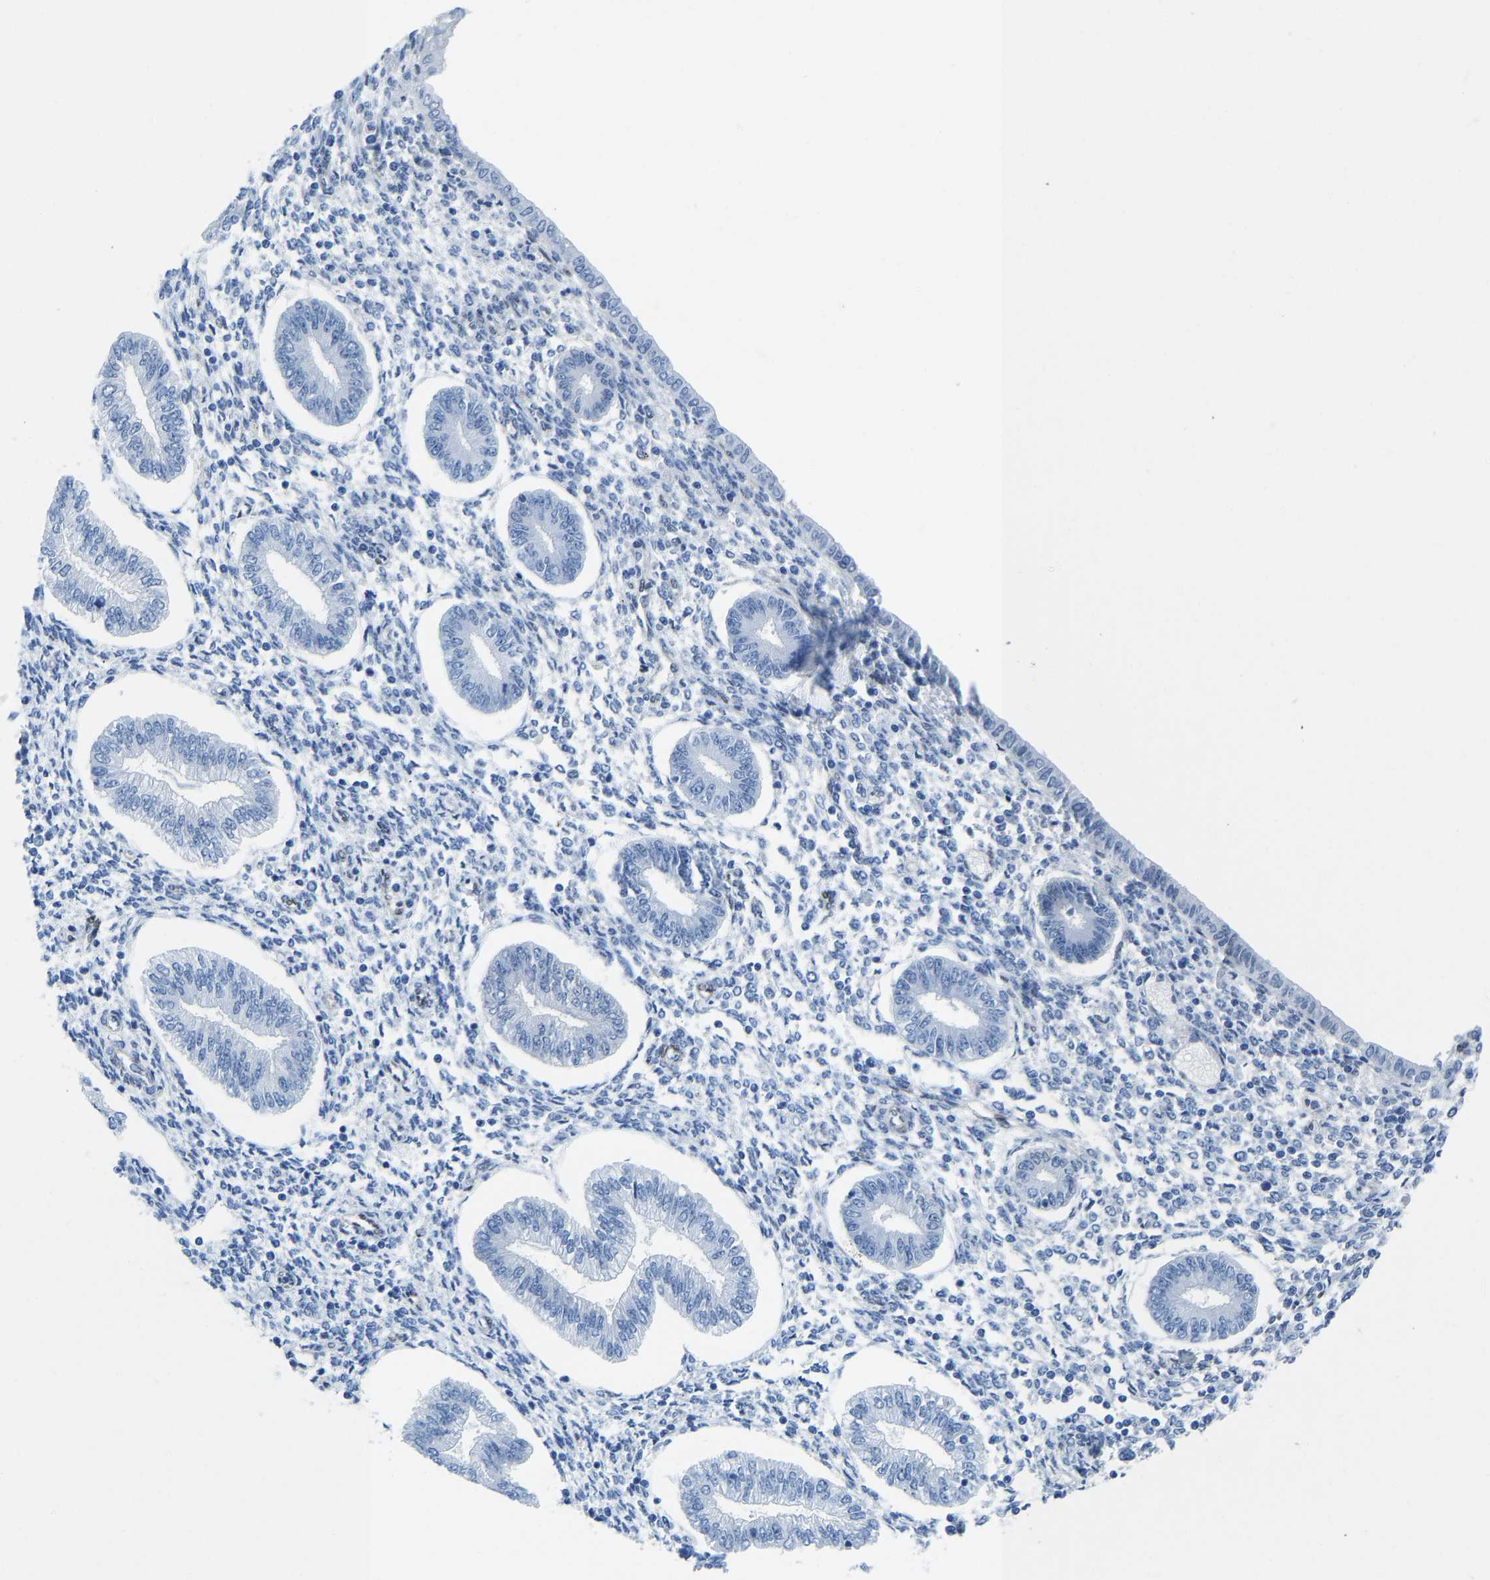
{"staining": {"intensity": "negative", "quantity": "none", "location": "none"}, "tissue": "endometrium", "cell_type": "Cells in endometrial stroma", "image_type": "normal", "snomed": [{"axis": "morphology", "description": "Normal tissue, NOS"}, {"axis": "topography", "description": "Endometrium"}], "caption": "IHC photomicrograph of normal endometrium: human endometrium stained with DAB (3,3'-diaminobenzidine) reveals no significant protein staining in cells in endometrial stroma.", "gene": "NKAIN3", "patient": {"sex": "female", "age": 50}}